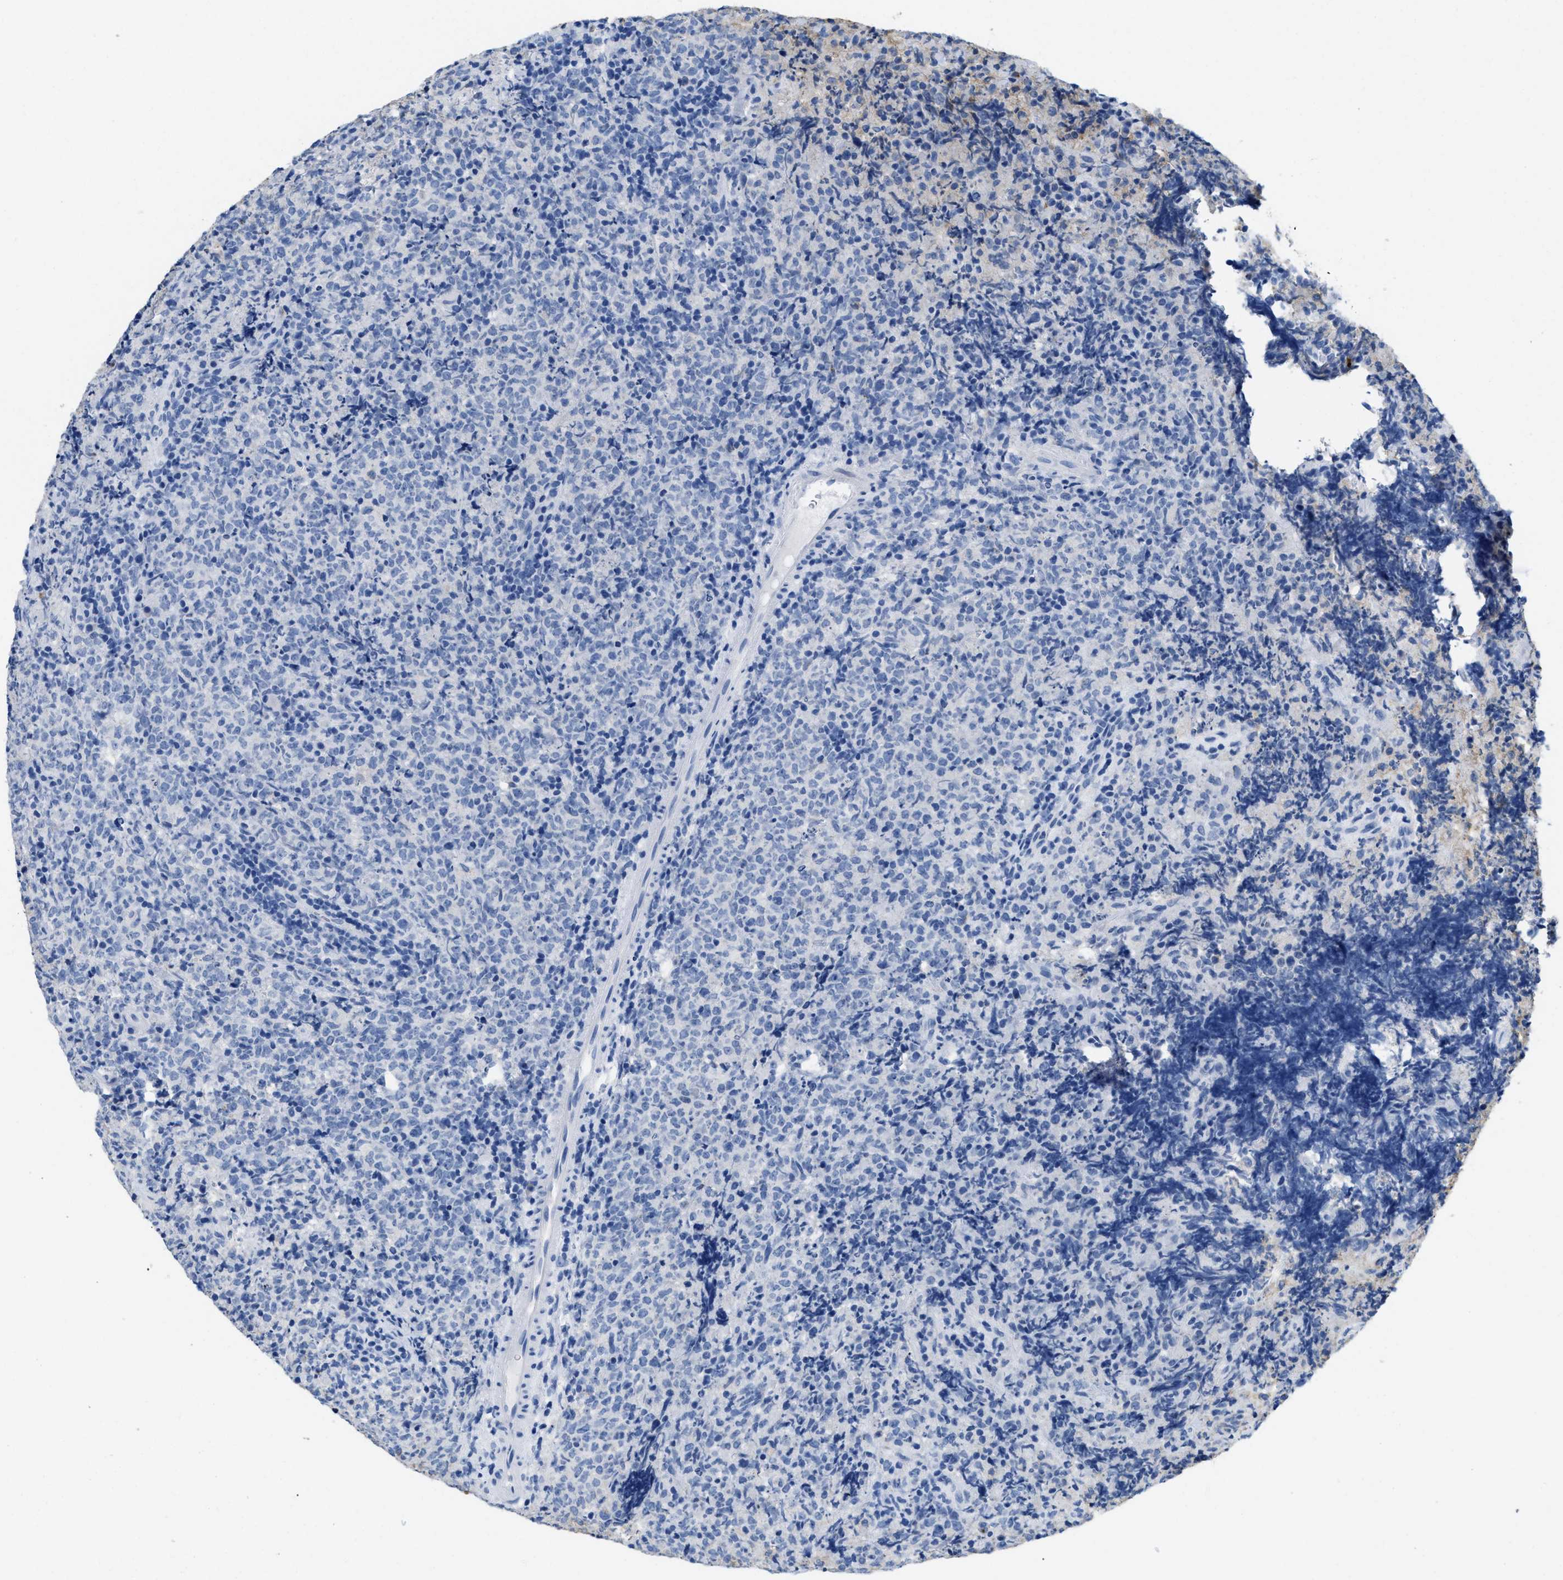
{"staining": {"intensity": "negative", "quantity": "none", "location": "none"}, "tissue": "lymphoma", "cell_type": "Tumor cells", "image_type": "cancer", "snomed": [{"axis": "morphology", "description": "Malignant lymphoma, non-Hodgkin's type, High grade"}, {"axis": "topography", "description": "Tonsil"}], "caption": "High magnification brightfield microscopy of lymphoma stained with DAB (brown) and counterstained with hematoxylin (blue): tumor cells show no significant positivity. (Brightfield microscopy of DAB IHC at high magnification).", "gene": "CR1", "patient": {"sex": "female", "age": 36}}